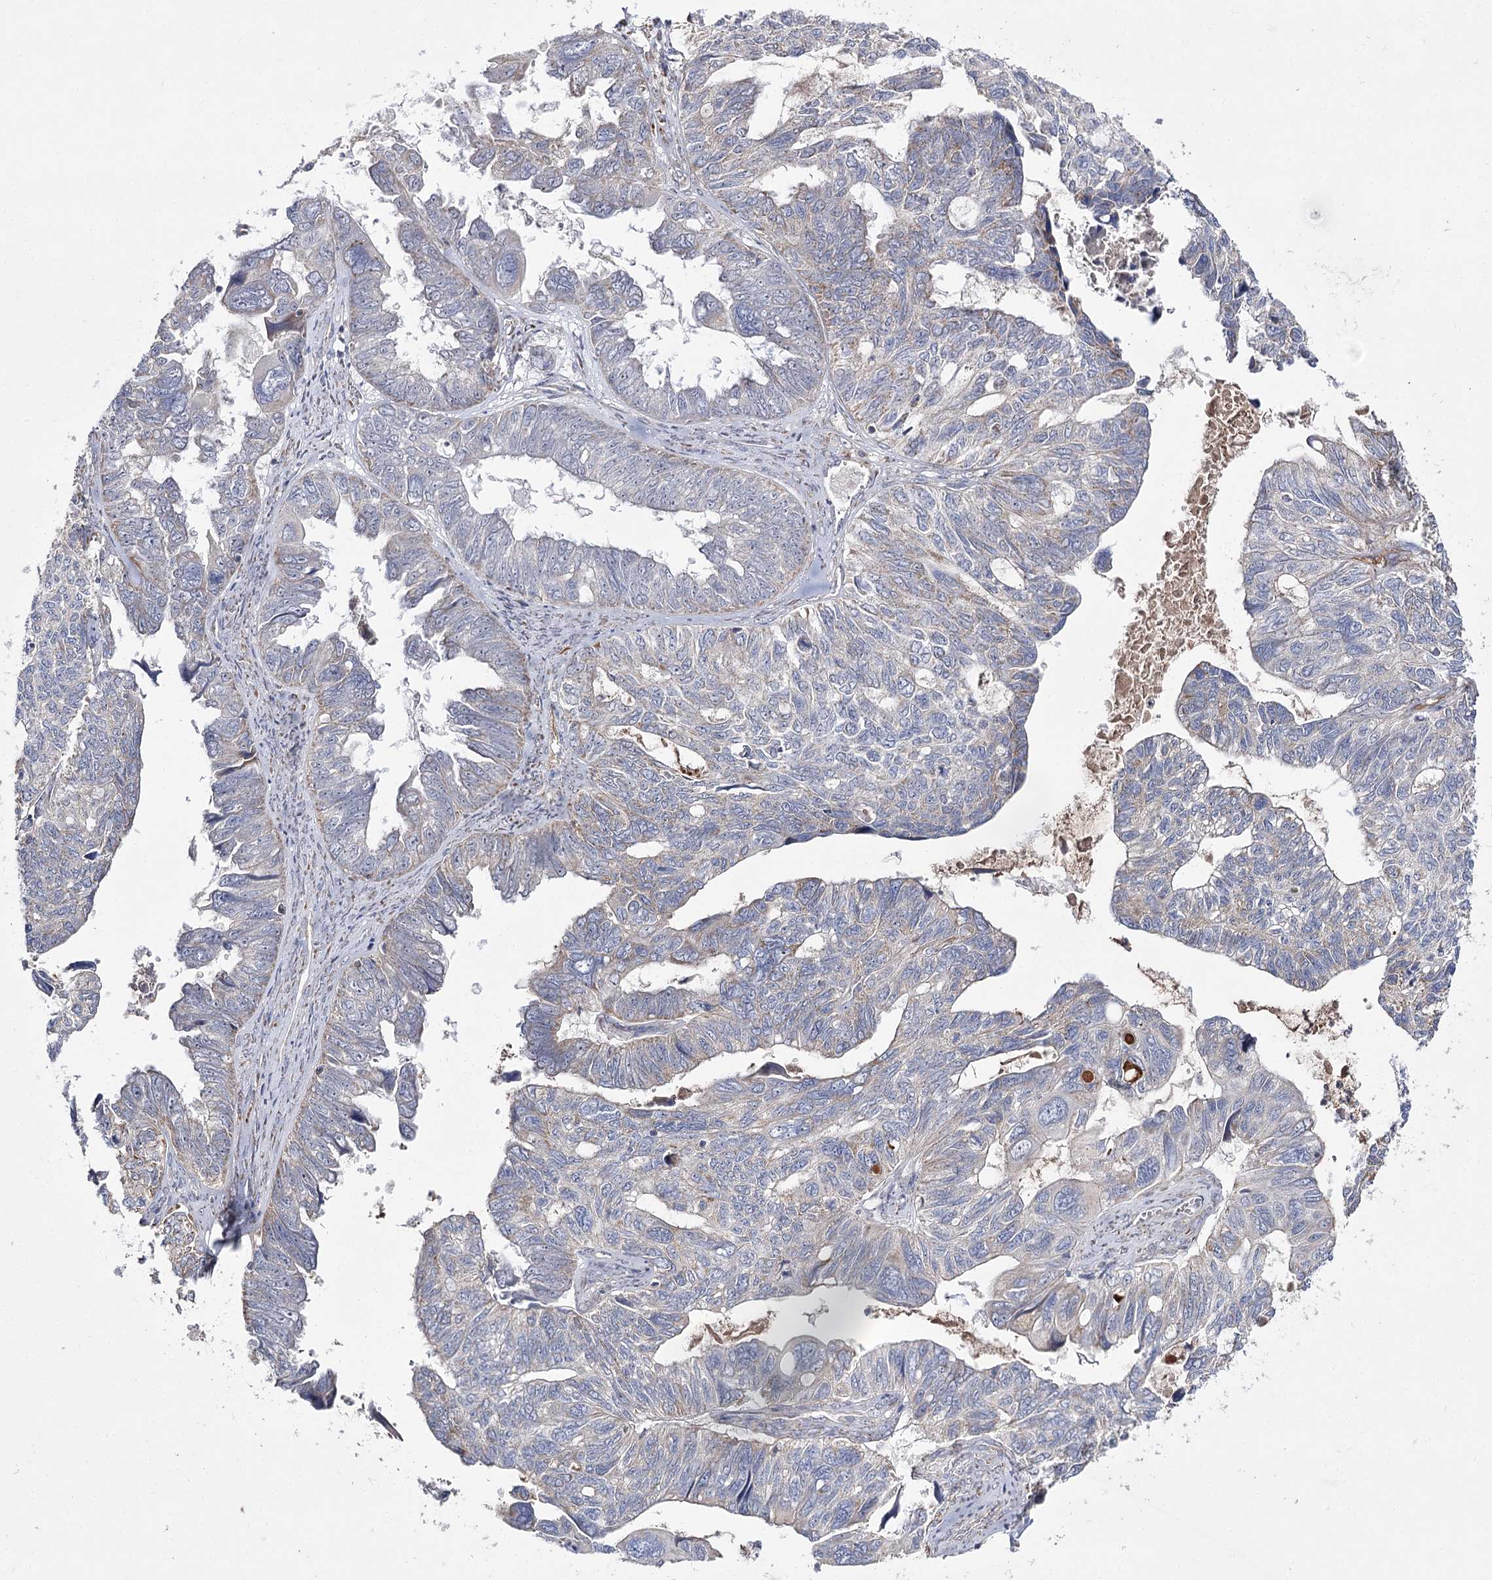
{"staining": {"intensity": "weak", "quantity": "<25%", "location": "cytoplasmic/membranous"}, "tissue": "ovarian cancer", "cell_type": "Tumor cells", "image_type": "cancer", "snomed": [{"axis": "morphology", "description": "Cystadenocarcinoma, serous, NOS"}, {"axis": "topography", "description": "Ovary"}], "caption": "The photomicrograph demonstrates no staining of tumor cells in ovarian cancer.", "gene": "NADK2", "patient": {"sex": "female", "age": 79}}